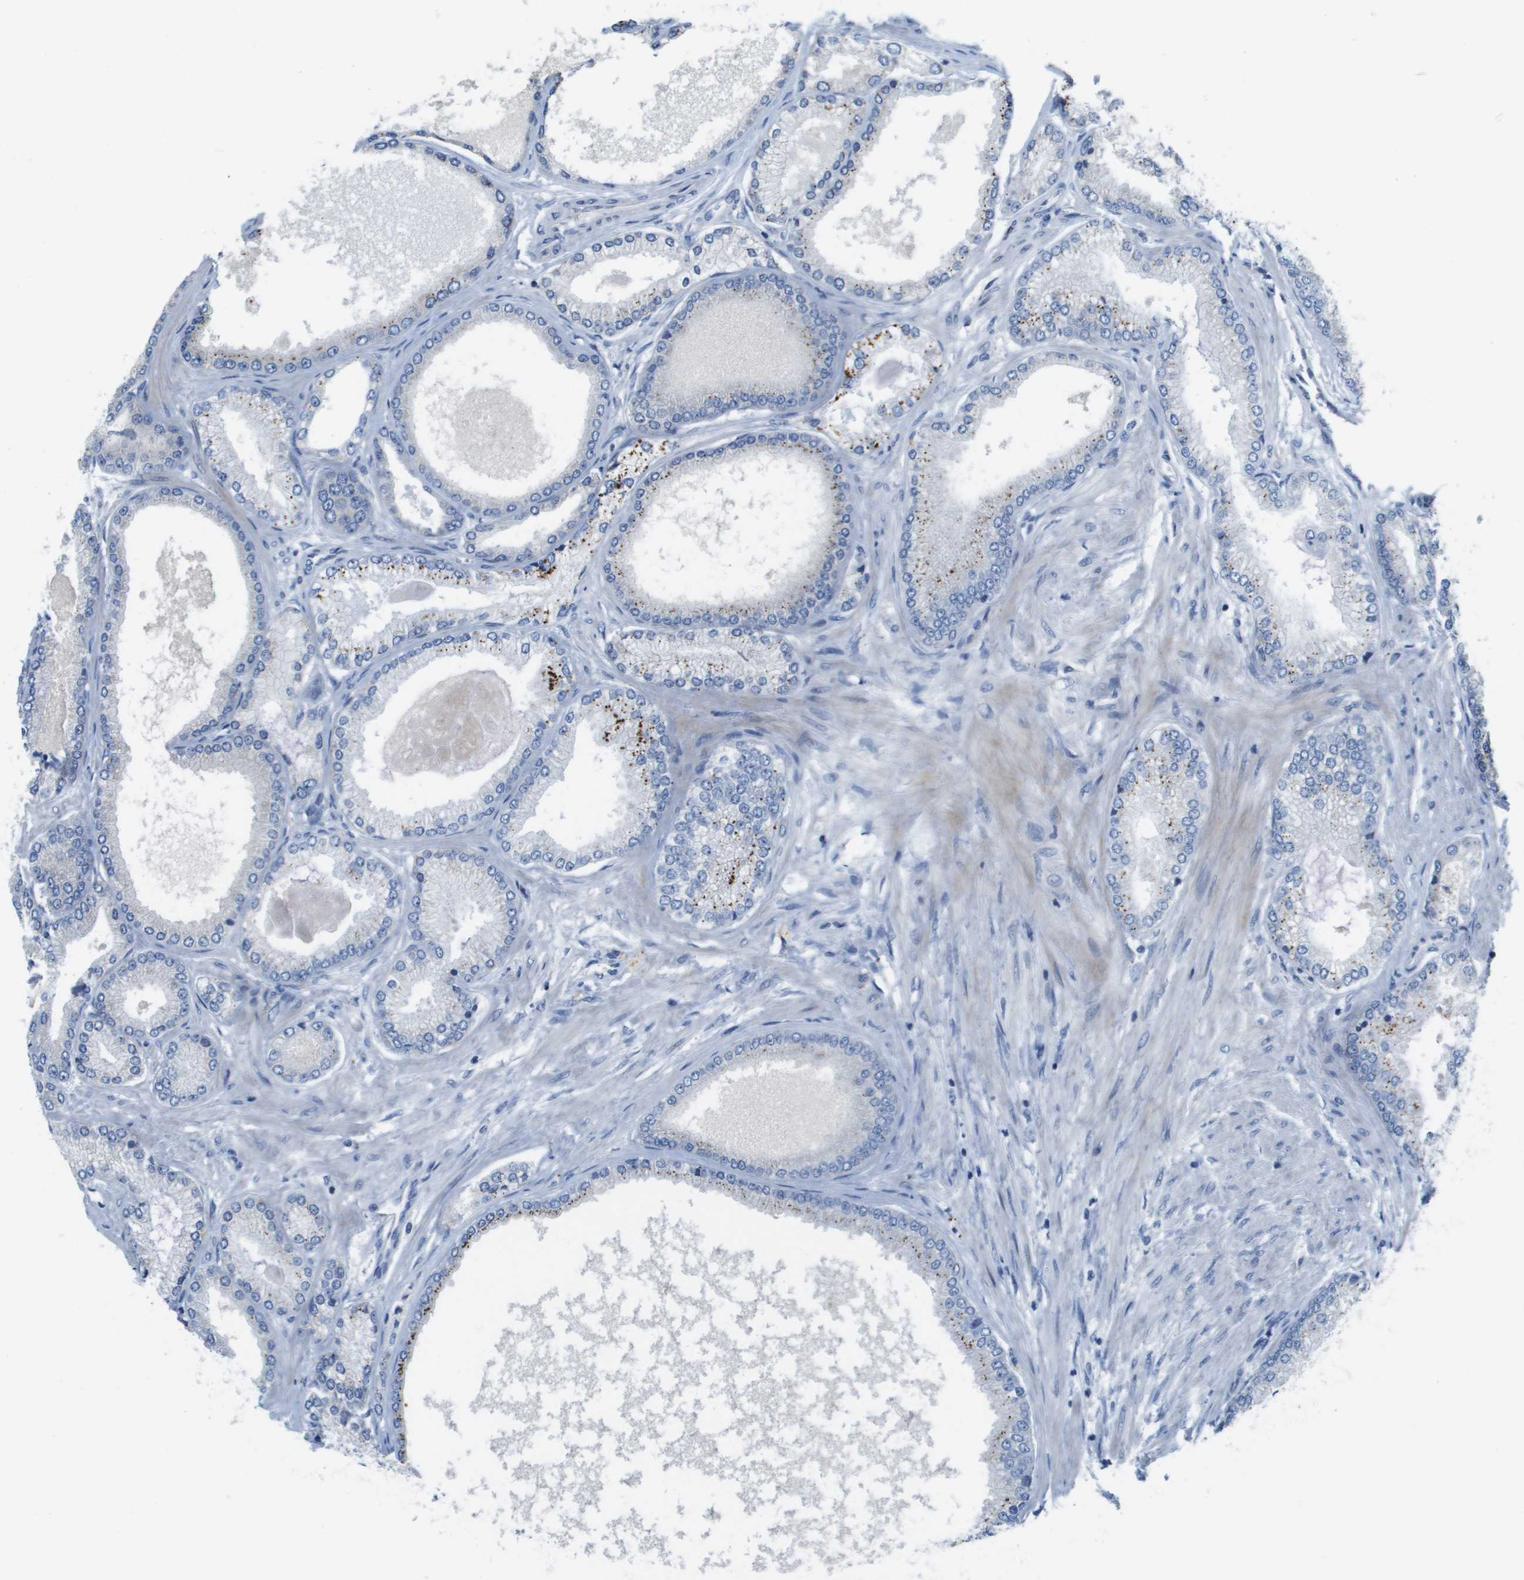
{"staining": {"intensity": "negative", "quantity": "none", "location": "none"}, "tissue": "prostate cancer", "cell_type": "Tumor cells", "image_type": "cancer", "snomed": [{"axis": "morphology", "description": "Adenocarcinoma, High grade"}, {"axis": "topography", "description": "Prostate"}], "caption": "The immunohistochemistry image has no significant staining in tumor cells of prostate cancer (high-grade adenocarcinoma) tissue. (Brightfield microscopy of DAB IHC at high magnification).", "gene": "CASP10", "patient": {"sex": "male", "age": 61}}